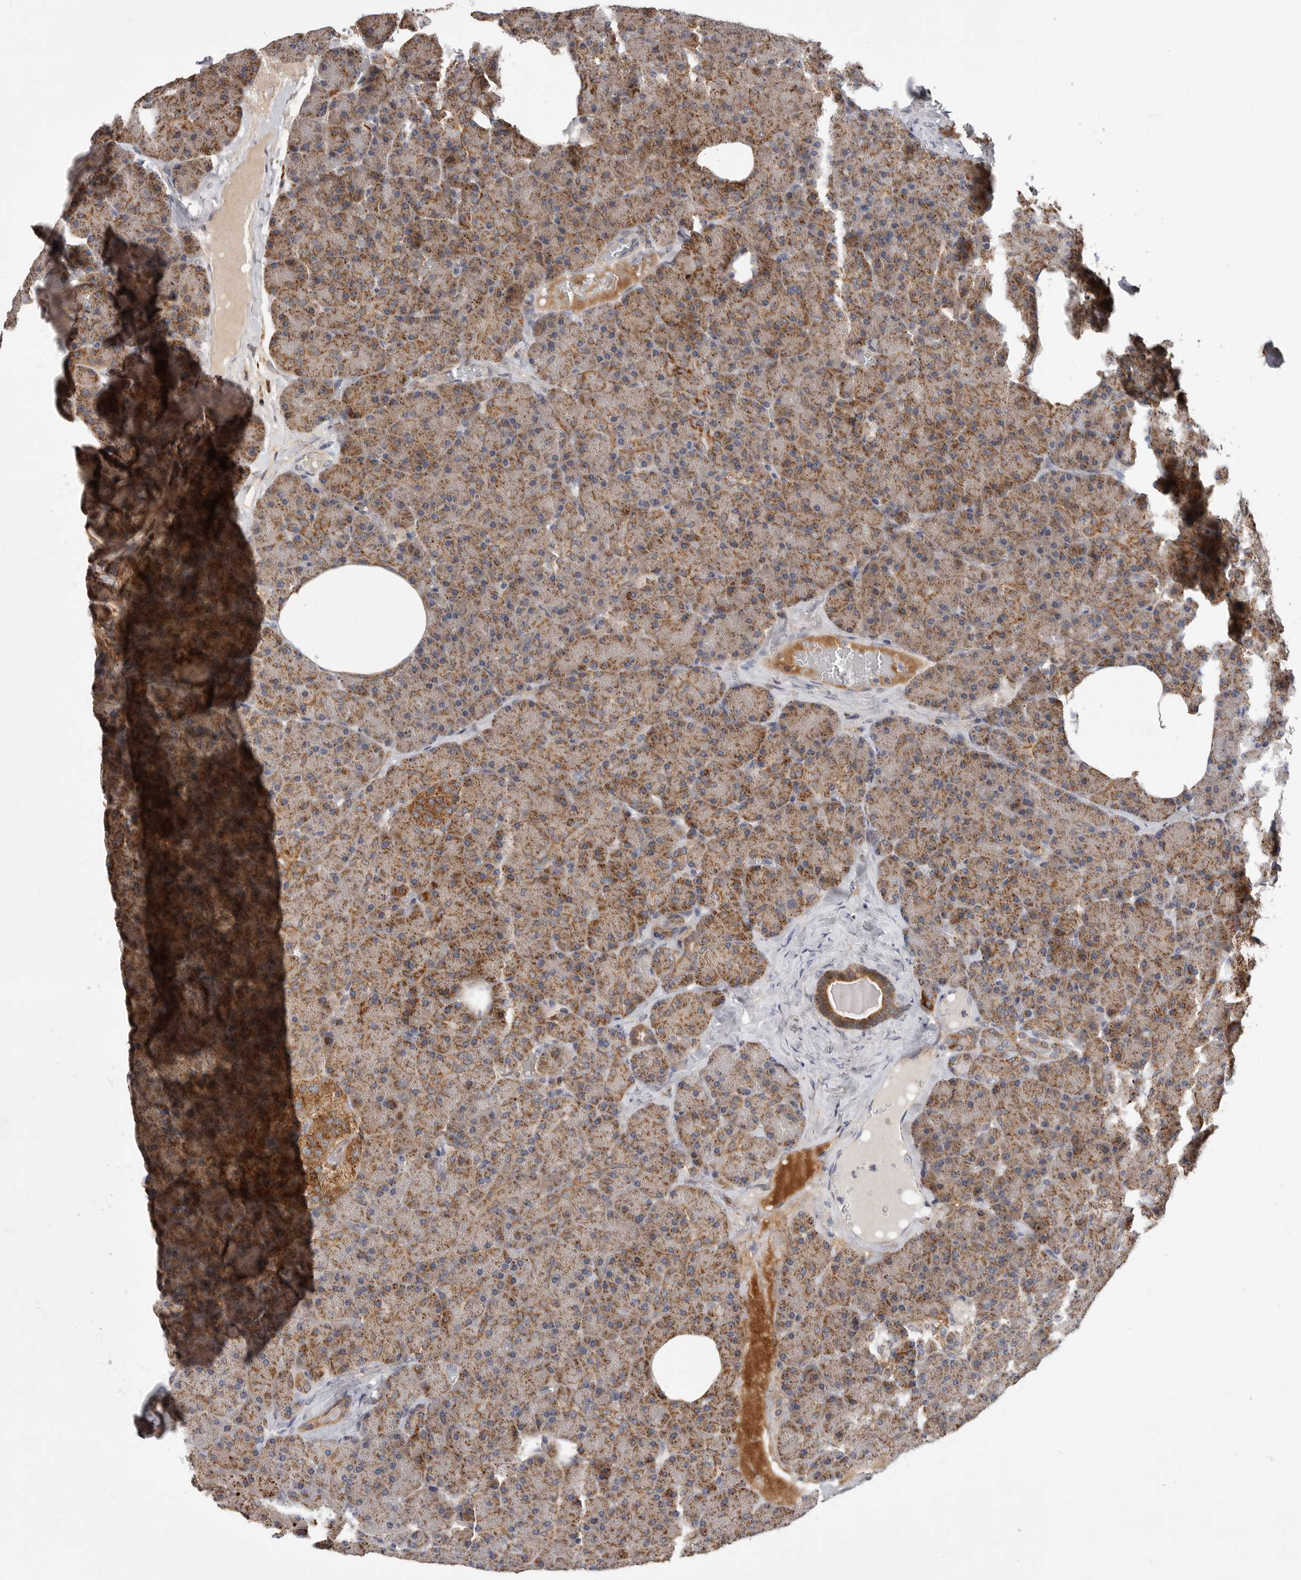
{"staining": {"intensity": "moderate", "quantity": ">75%", "location": "cytoplasmic/membranous"}, "tissue": "pancreas", "cell_type": "Exocrine glandular cells", "image_type": "normal", "snomed": [{"axis": "morphology", "description": "Normal tissue, NOS"}, {"axis": "morphology", "description": "Carcinoid, malignant, NOS"}, {"axis": "topography", "description": "Pancreas"}], "caption": "A brown stain labels moderate cytoplasmic/membranous staining of a protein in exocrine glandular cells of unremarkable pancreas.", "gene": "KYAT3", "patient": {"sex": "female", "age": 35}}